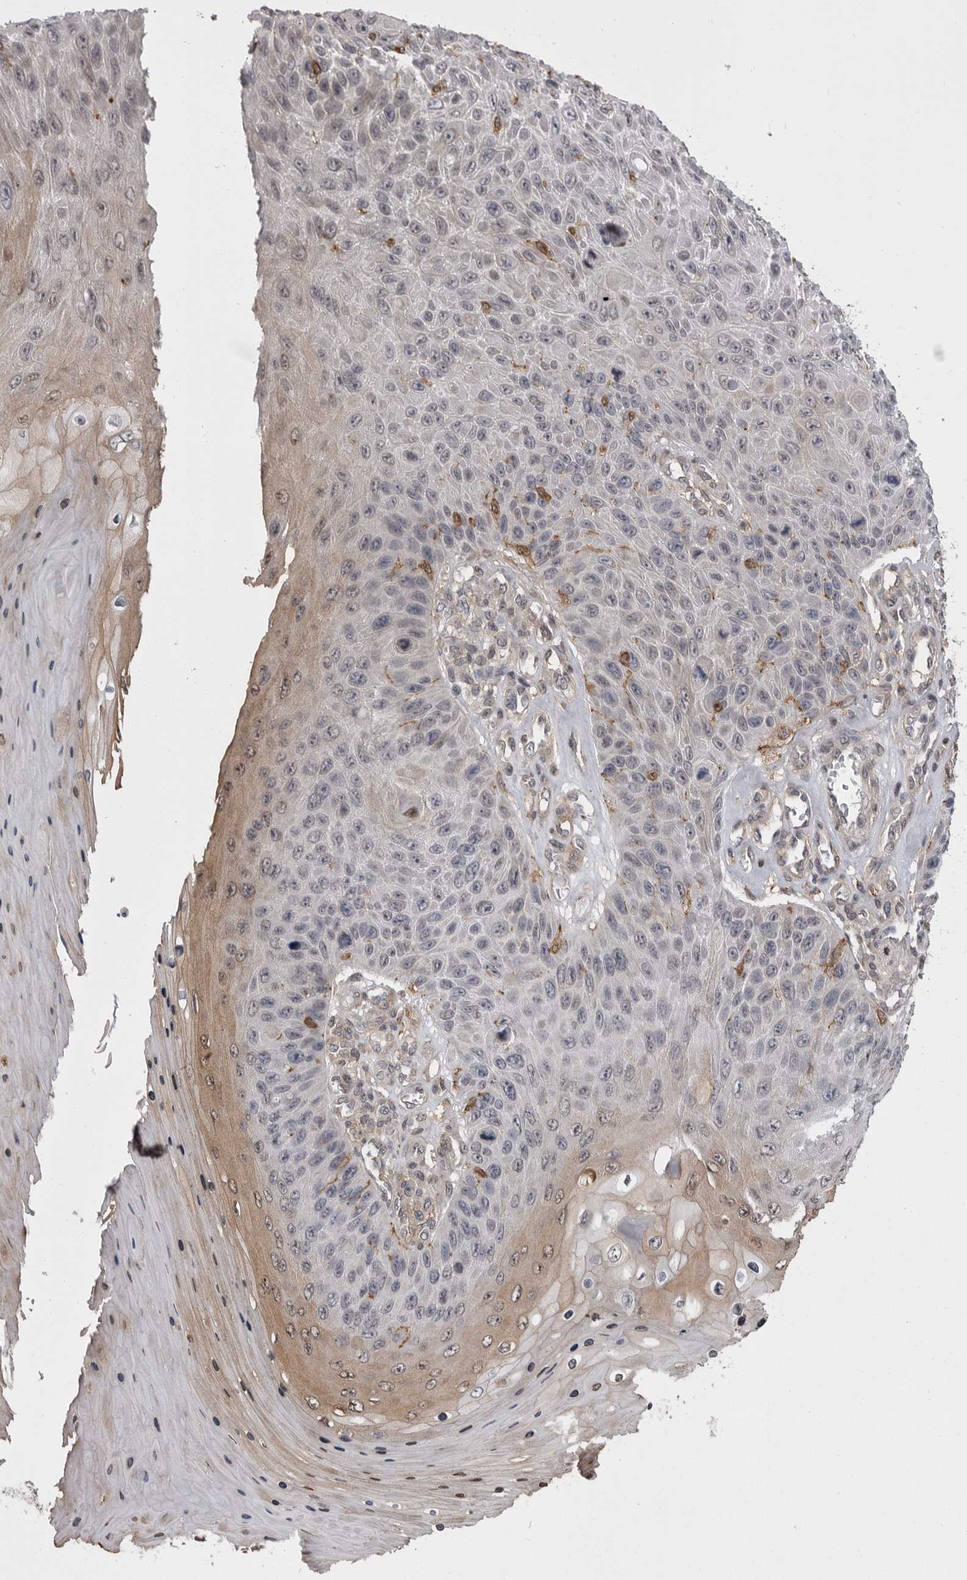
{"staining": {"intensity": "moderate", "quantity": "<25%", "location": "cytoplasmic/membranous,nuclear"}, "tissue": "skin cancer", "cell_type": "Tumor cells", "image_type": "cancer", "snomed": [{"axis": "morphology", "description": "Squamous cell carcinoma, NOS"}, {"axis": "topography", "description": "Skin"}], "caption": "DAB (3,3'-diaminobenzidine) immunohistochemical staining of human skin cancer exhibits moderate cytoplasmic/membranous and nuclear protein staining in approximately <25% of tumor cells. Using DAB (brown) and hematoxylin (blue) stains, captured at high magnification using brightfield microscopy.", "gene": "ABL1", "patient": {"sex": "female", "age": 88}}